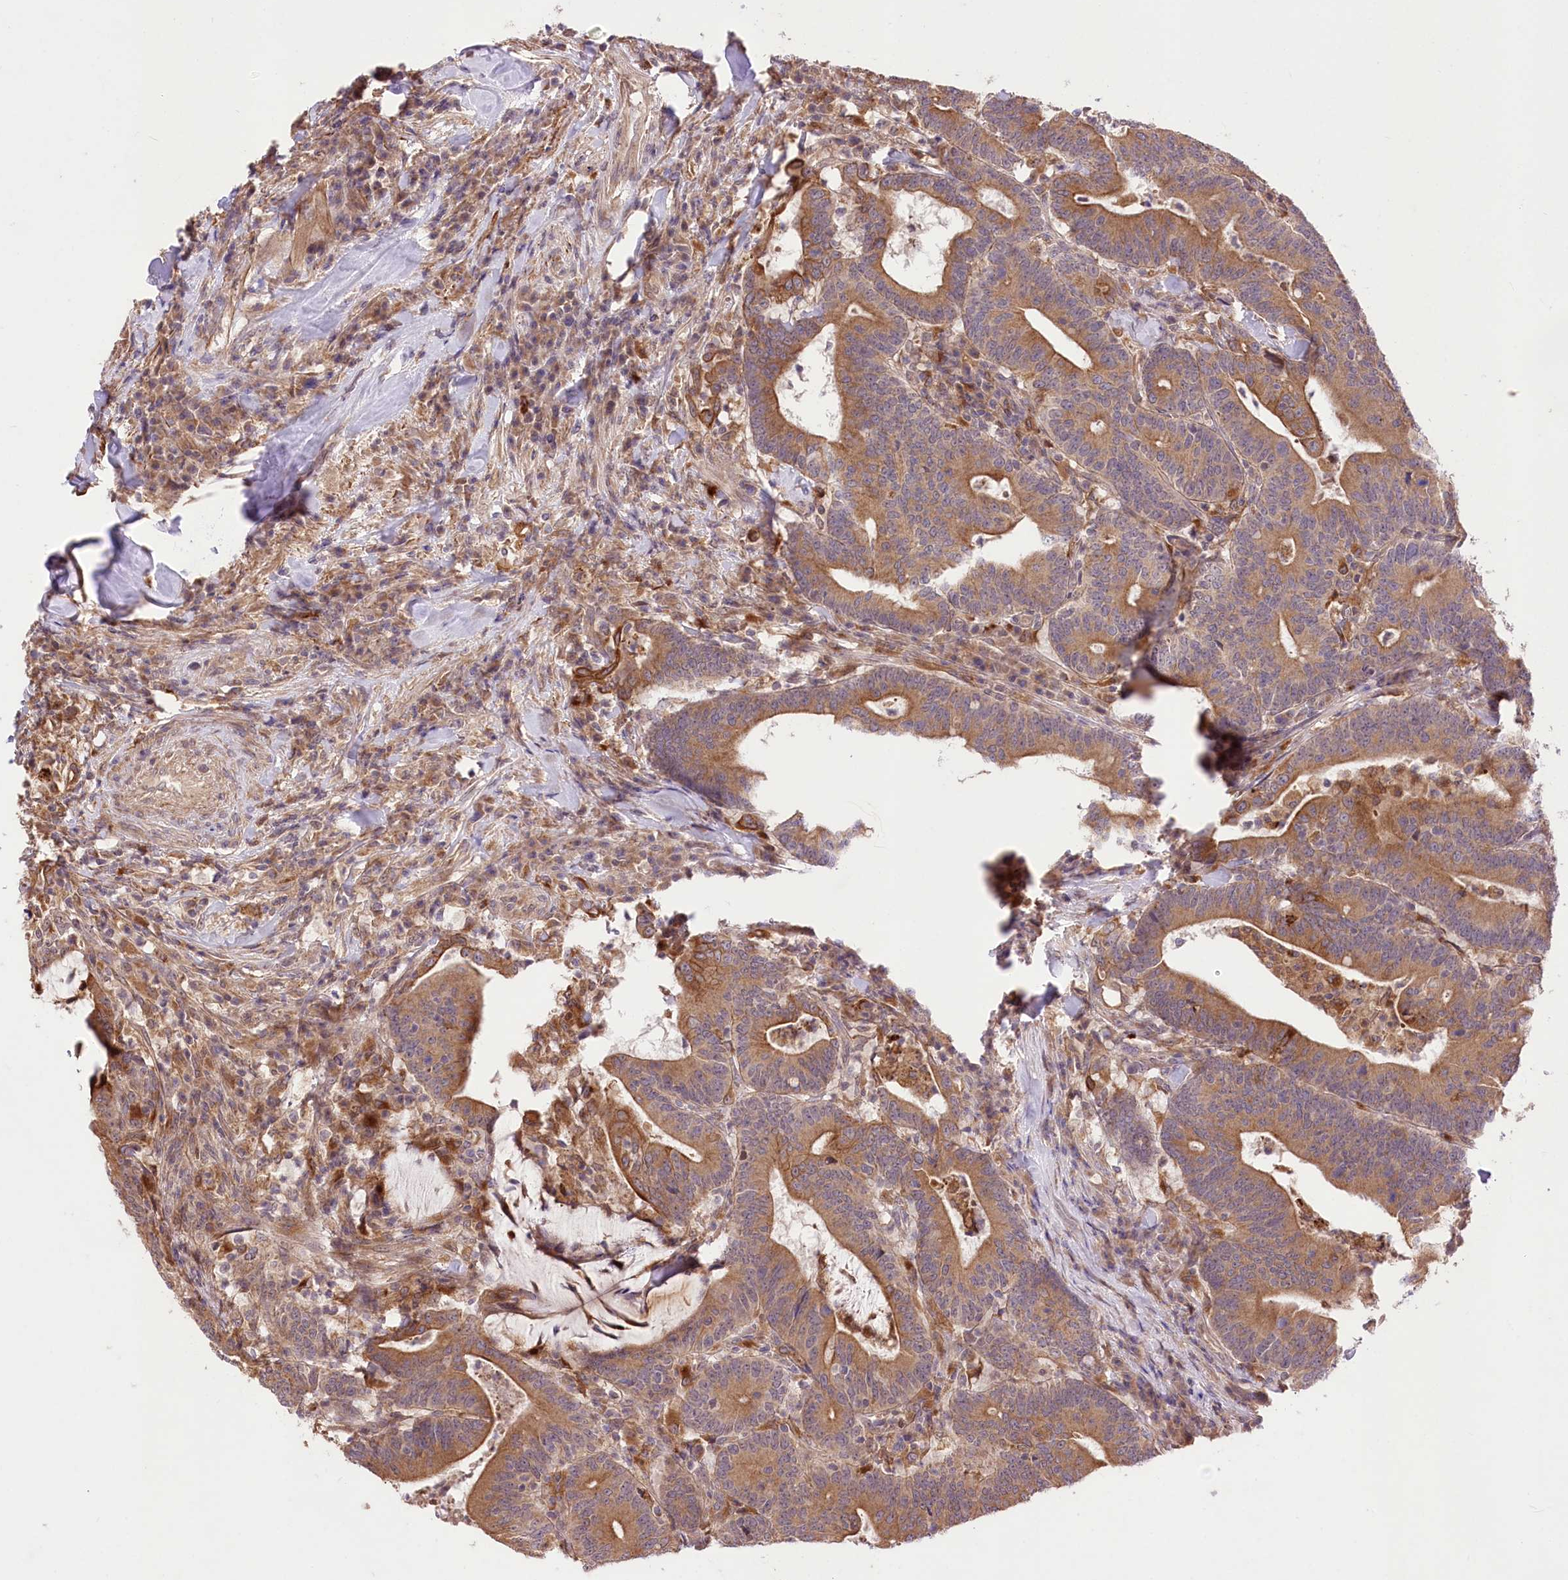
{"staining": {"intensity": "moderate", "quantity": ">75%", "location": "cytoplasmic/membranous"}, "tissue": "colorectal cancer", "cell_type": "Tumor cells", "image_type": "cancer", "snomed": [{"axis": "morphology", "description": "Adenocarcinoma, NOS"}, {"axis": "topography", "description": "Colon"}], "caption": "A medium amount of moderate cytoplasmic/membranous expression is seen in about >75% of tumor cells in colorectal adenocarcinoma tissue.", "gene": "HELT", "patient": {"sex": "female", "age": 66}}